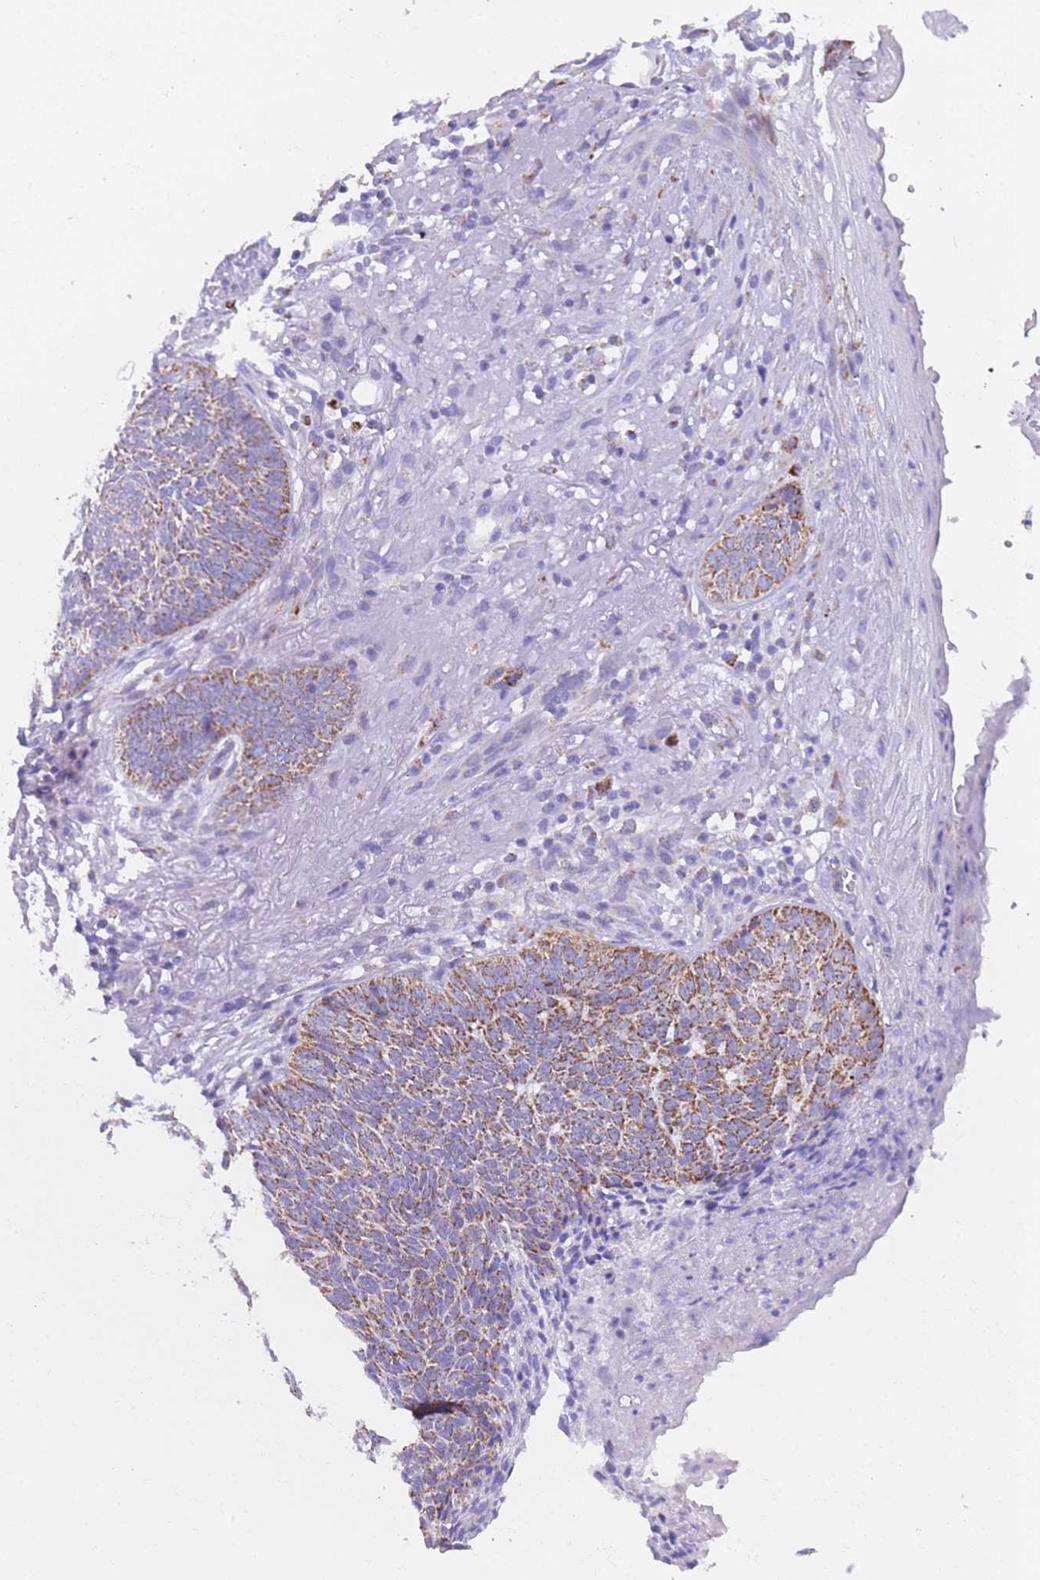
{"staining": {"intensity": "moderate", "quantity": ">75%", "location": "cytoplasmic/membranous"}, "tissue": "skin cancer", "cell_type": "Tumor cells", "image_type": "cancer", "snomed": [{"axis": "morphology", "description": "Normal tissue, NOS"}, {"axis": "morphology", "description": "Basal cell carcinoma"}, {"axis": "topography", "description": "Skin"}], "caption": "An image showing moderate cytoplasmic/membranous positivity in about >75% of tumor cells in skin cancer (basal cell carcinoma), as visualized by brown immunohistochemical staining.", "gene": "NKD2", "patient": {"sex": "male", "age": 64}}